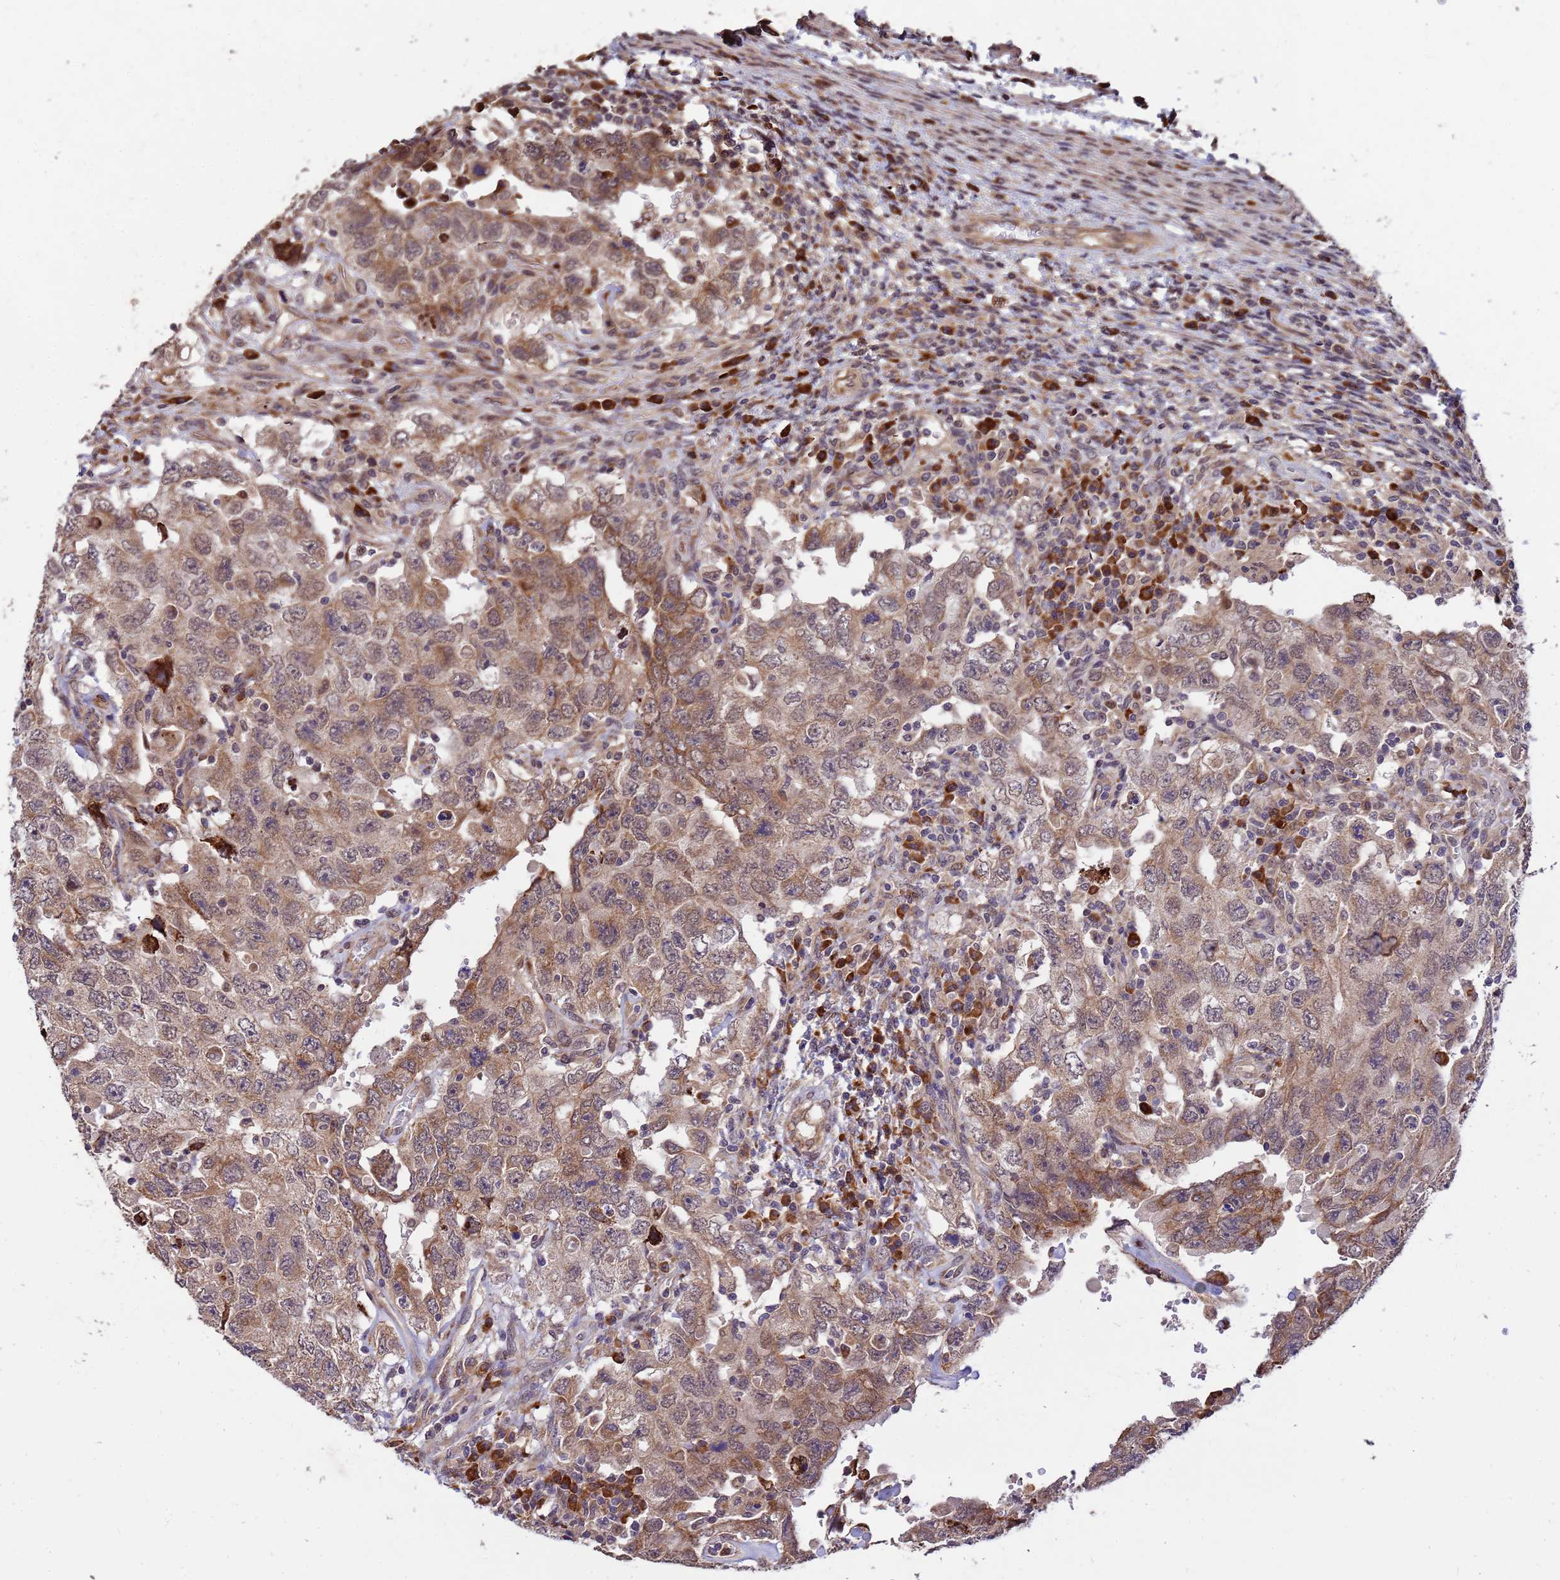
{"staining": {"intensity": "moderate", "quantity": "25%-75%", "location": "cytoplasmic/membranous"}, "tissue": "testis cancer", "cell_type": "Tumor cells", "image_type": "cancer", "snomed": [{"axis": "morphology", "description": "Carcinoma, Embryonal, NOS"}, {"axis": "topography", "description": "Testis"}], "caption": "Moderate cytoplasmic/membranous staining for a protein is appreciated in approximately 25%-75% of tumor cells of embryonal carcinoma (testis) using IHC.", "gene": "ZNF619", "patient": {"sex": "male", "age": 26}}